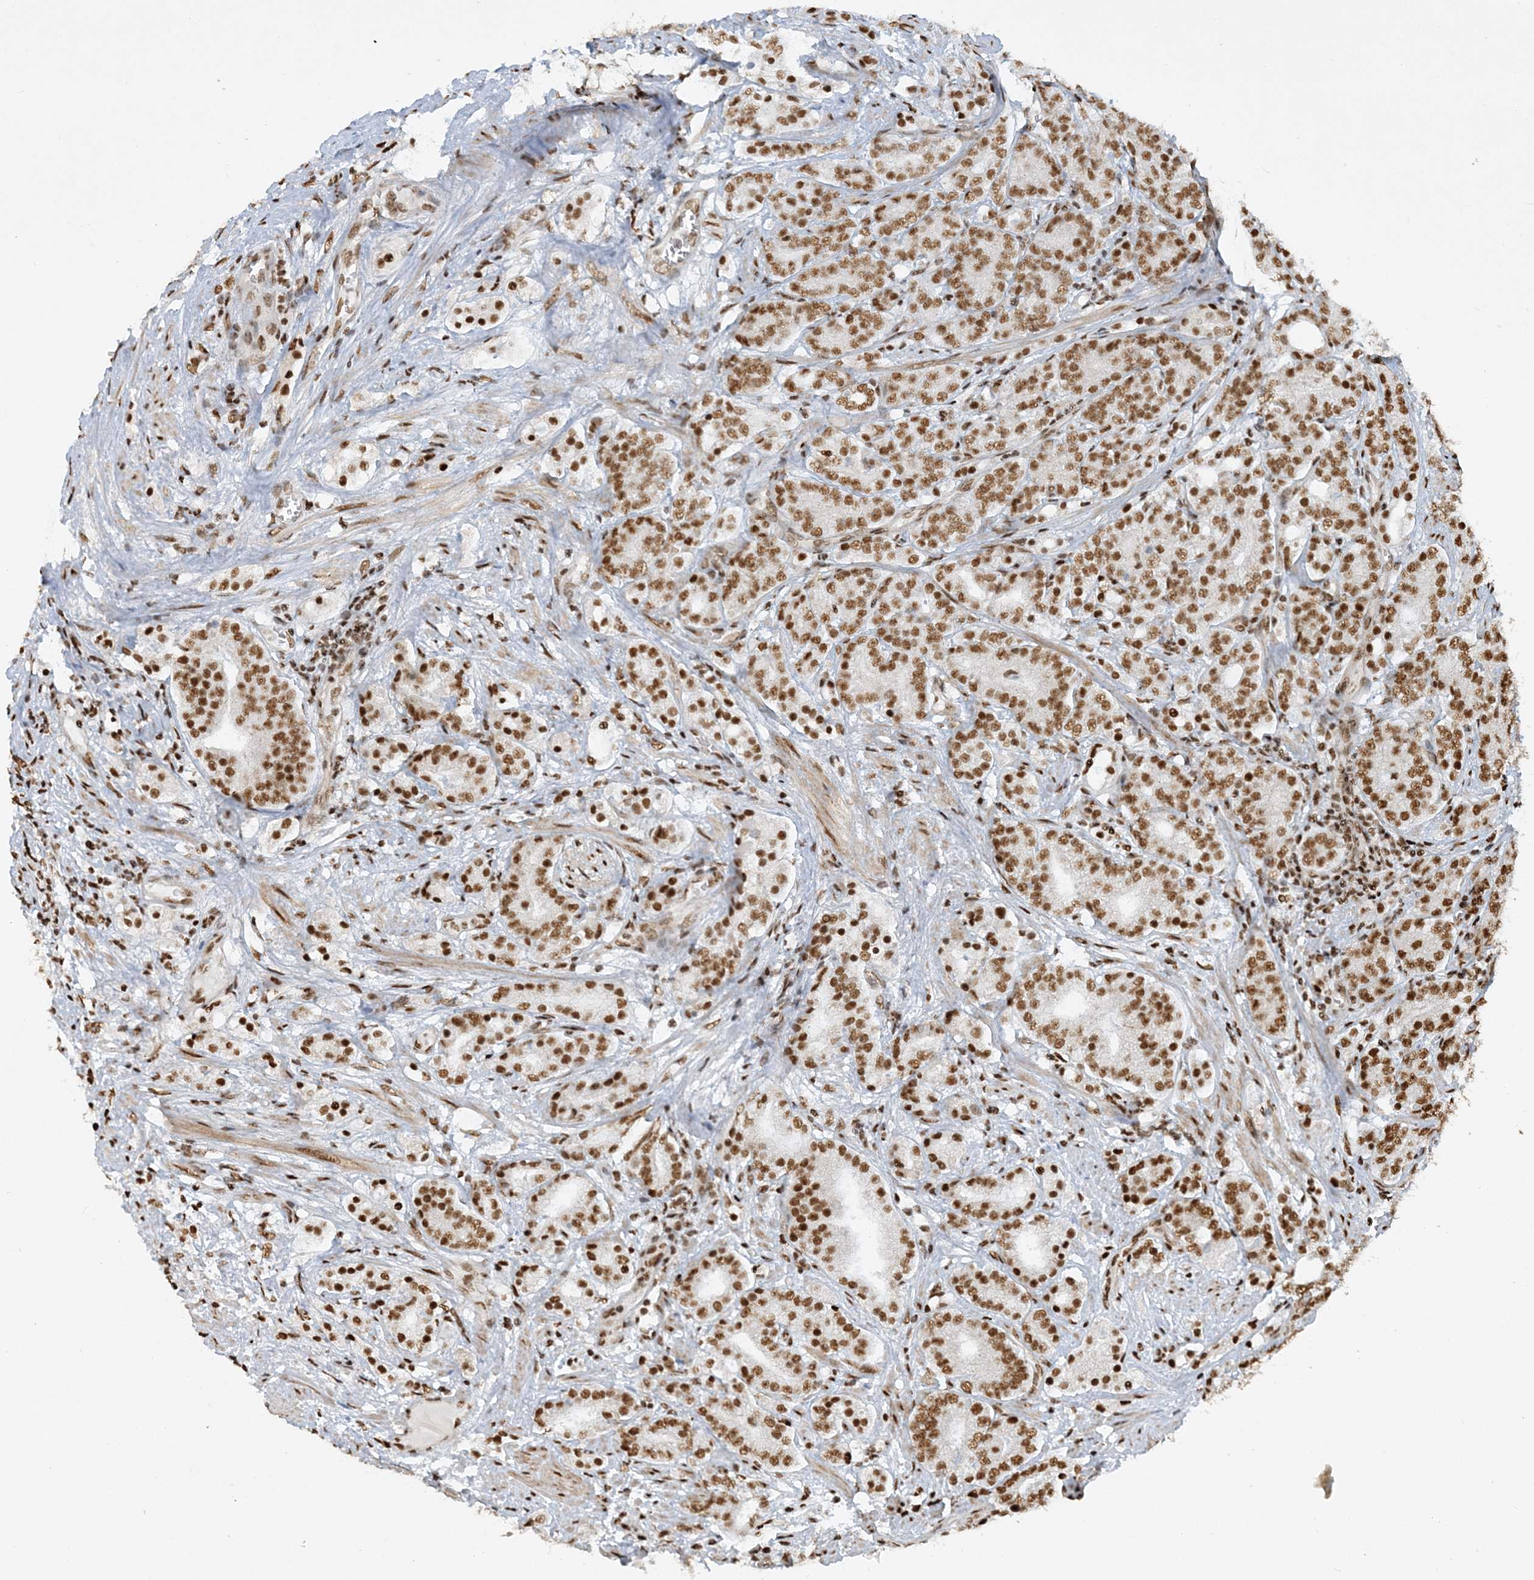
{"staining": {"intensity": "moderate", "quantity": ">75%", "location": "nuclear"}, "tissue": "prostate cancer", "cell_type": "Tumor cells", "image_type": "cancer", "snomed": [{"axis": "morphology", "description": "Adenocarcinoma, High grade"}, {"axis": "topography", "description": "Prostate"}], "caption": "Protein staining demonstrates moderate nuclear expression in approximately >75% of tumor cells in prostate cancer.", "gene": "DELE1", "patient": {"sex": "male", "age": 57}}